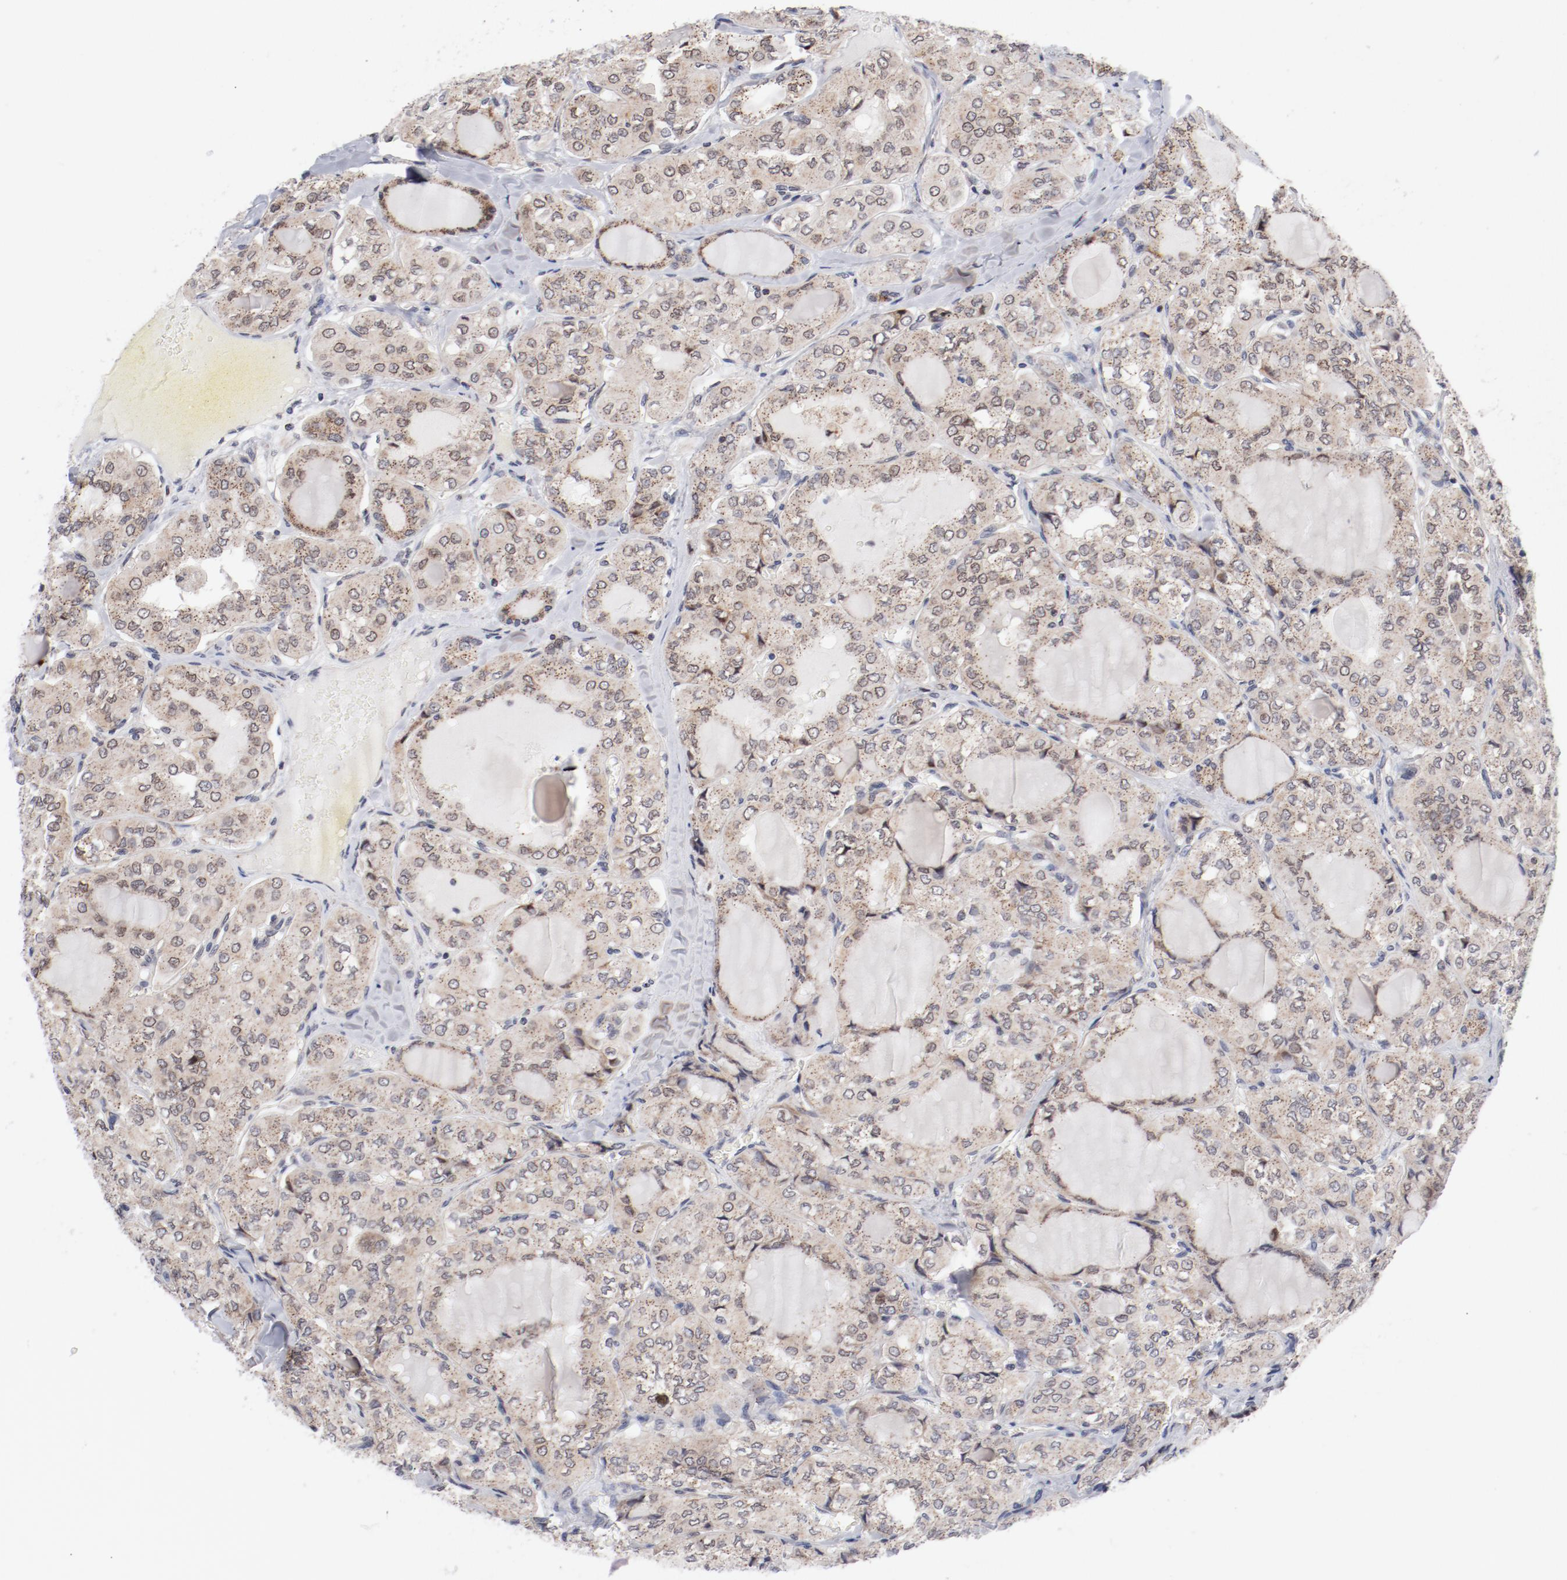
{"staining": {"intensity": "negative", "quantity": "none", "location": "none"}, "tissue": "thyroid cancer", "cell_type": "Tumor cells", "image_type": "cancer", "snomed": [{"axis": "morphology", "description": "Papillary adenocarcinoma, NOS"}, {"axis": "topography", "description": "Thyroid gland"}], "caption": "Photomicrograph shows no protein staining in tumor cells of thyroid papillary adenocarcinoma tissue.", "gene": "RPL12", "patient": {"sex": "male", "age": 20}}